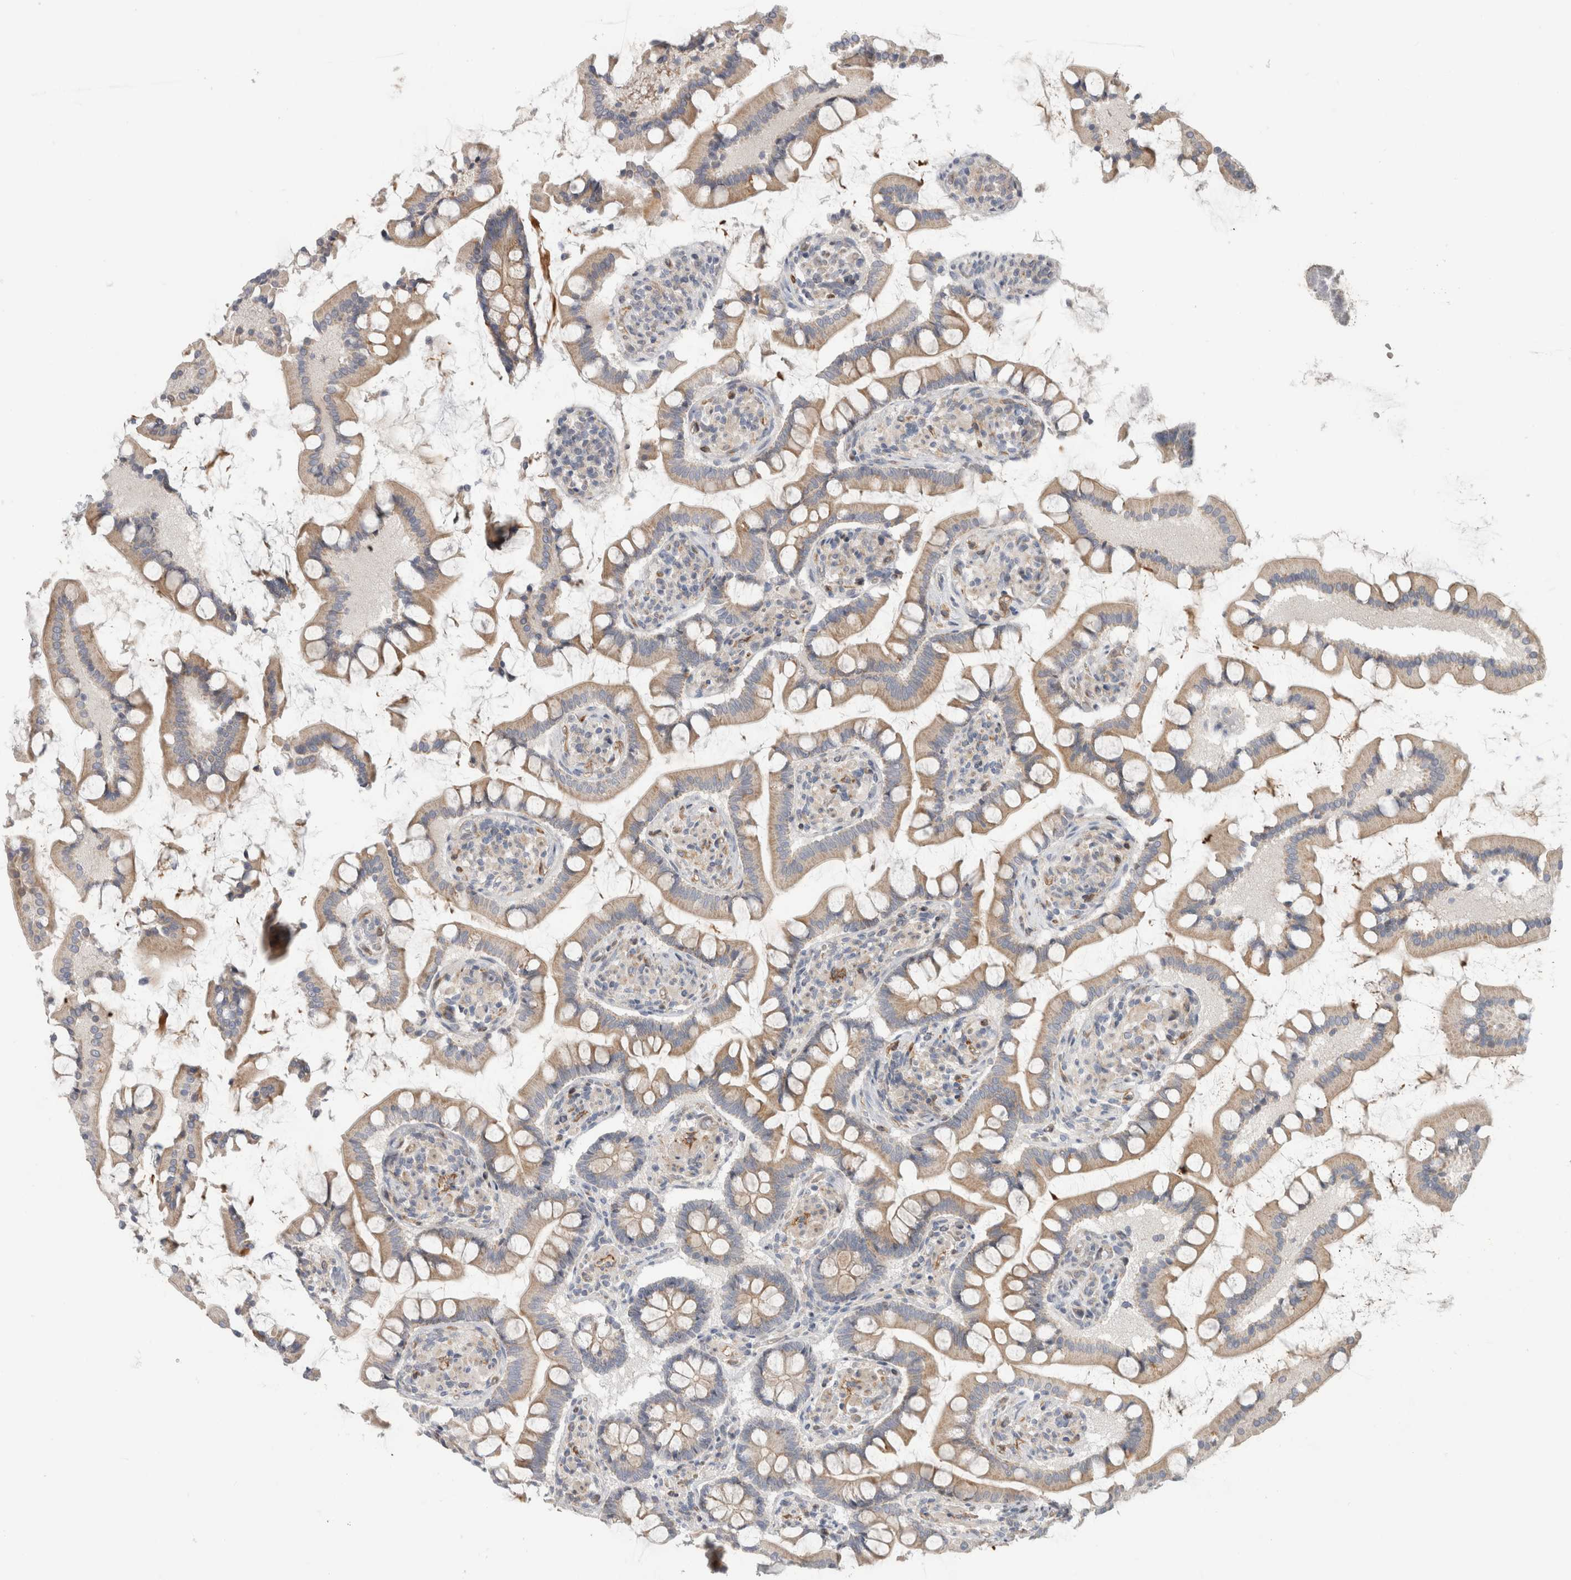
{"staining": {"intensity": "moderate", "quantity": ">75%", "location": "cytoplasmic/membranous"}, "tissue": "small intestine", "cell_type": "Glandular cells", "image_type": "normal", "snomed": [{"axis": "morphology", "description": "Normal tissue, NOS"}, {"axis": "topography", "description": "Small intestine"}], "caption": "The image displays immunohistochemical staining of unremarkable small intestine. There is moderate cytoplasmic/membranous positivity is present in approximately >75% of glandular cells. Using DAB (3,3'-diaminobenzidine) (brown) and hematoxylin (blue) stains, captured at high magnification using brightfield microscopy.", "gene": "KPNA5", "patient": {"sex": "male", "age": 41}}